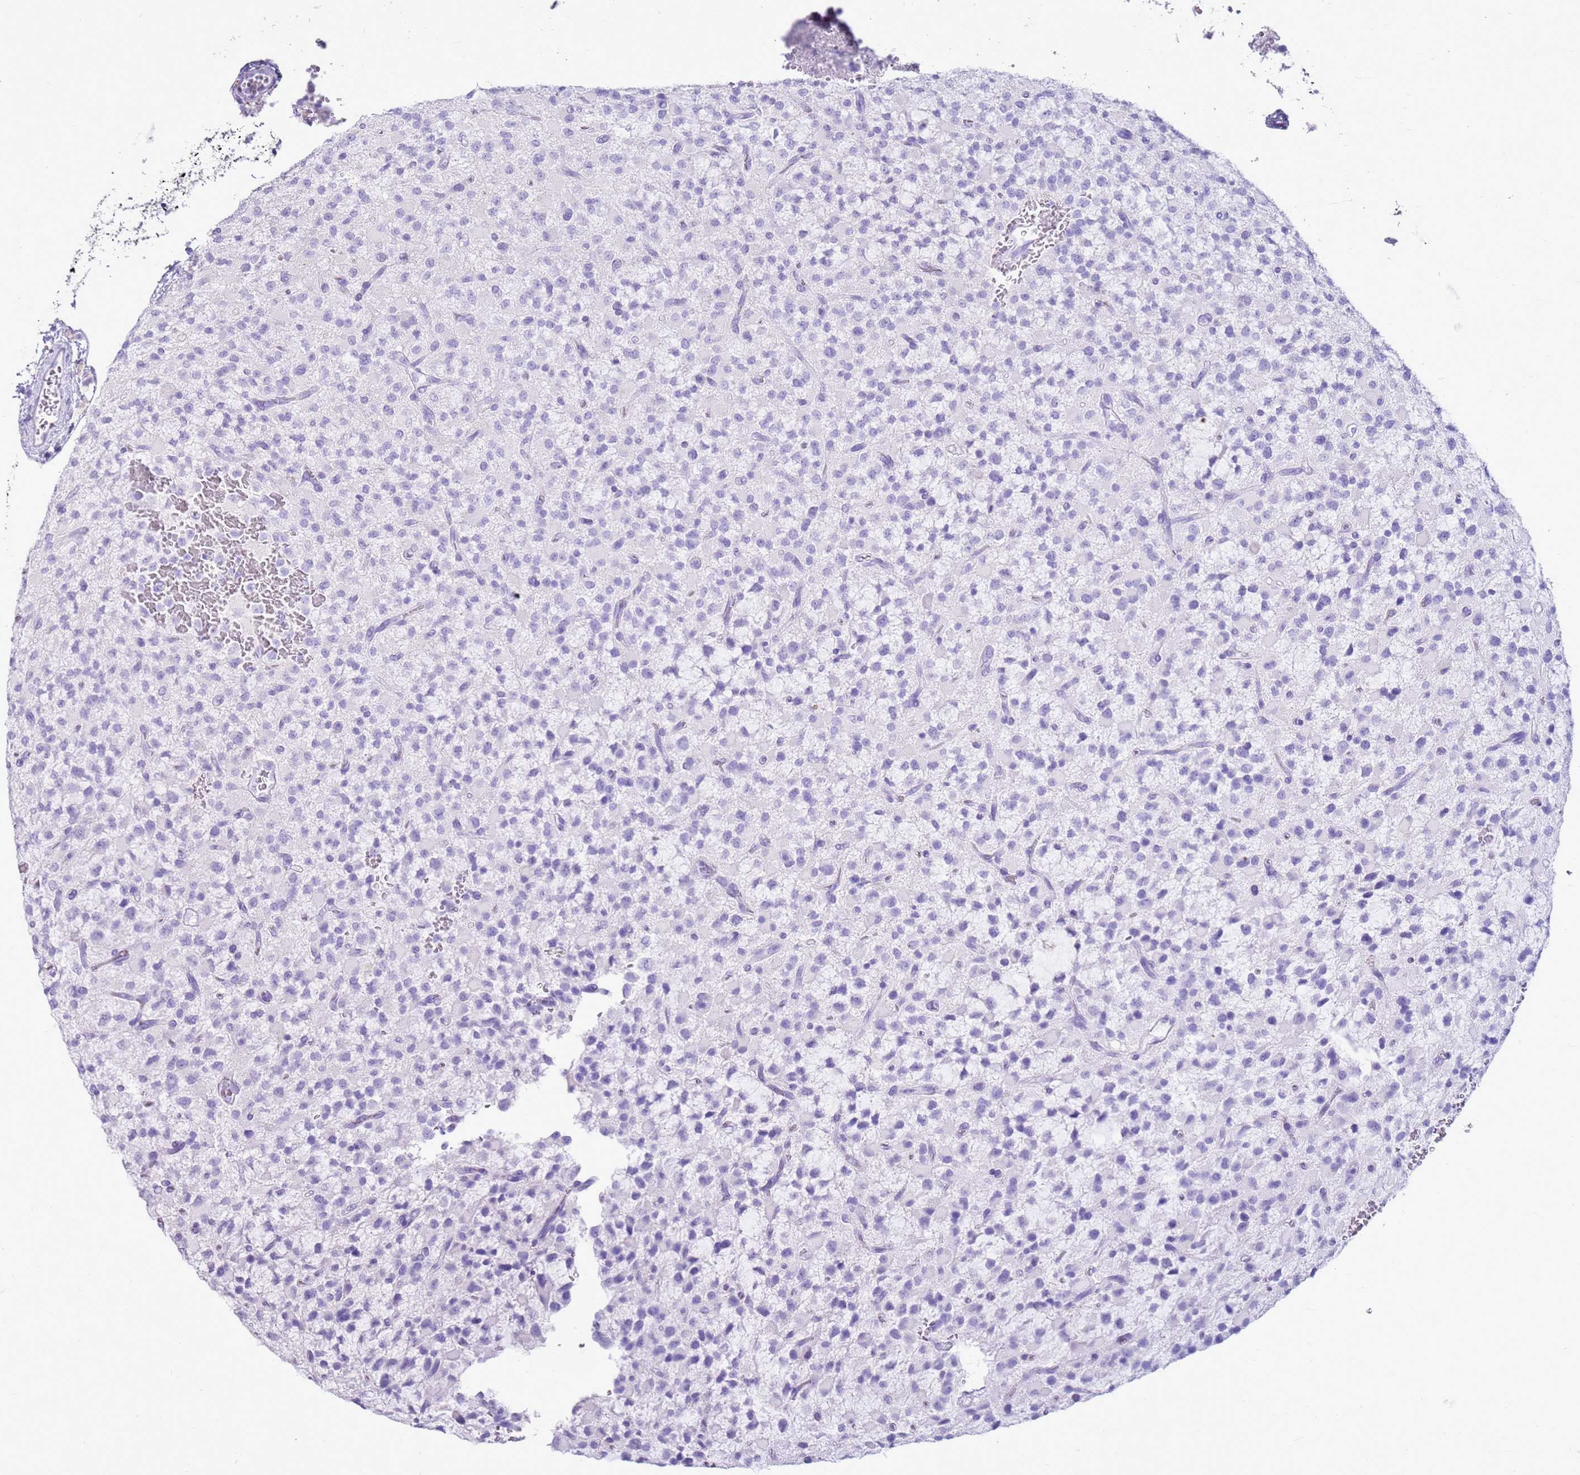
{"staining": {"intensity": "negative", "quantity": "none", "location": "none"}, "tissue": "glioma", "cell_type": "Tumor cells", "image_type": "cancer", "snomed": [{"axis": "morphology", "description": "Glioma, malignant, High grade"}, {"axis": "topography", "description": "Brain"}], "caption": "This is a histopathology image of IHC staining of malignant high-grade glioma, which shows no positivity in tumor cells.", "gene": "CA8", "patient": {"sex": "male", "age": 34}}